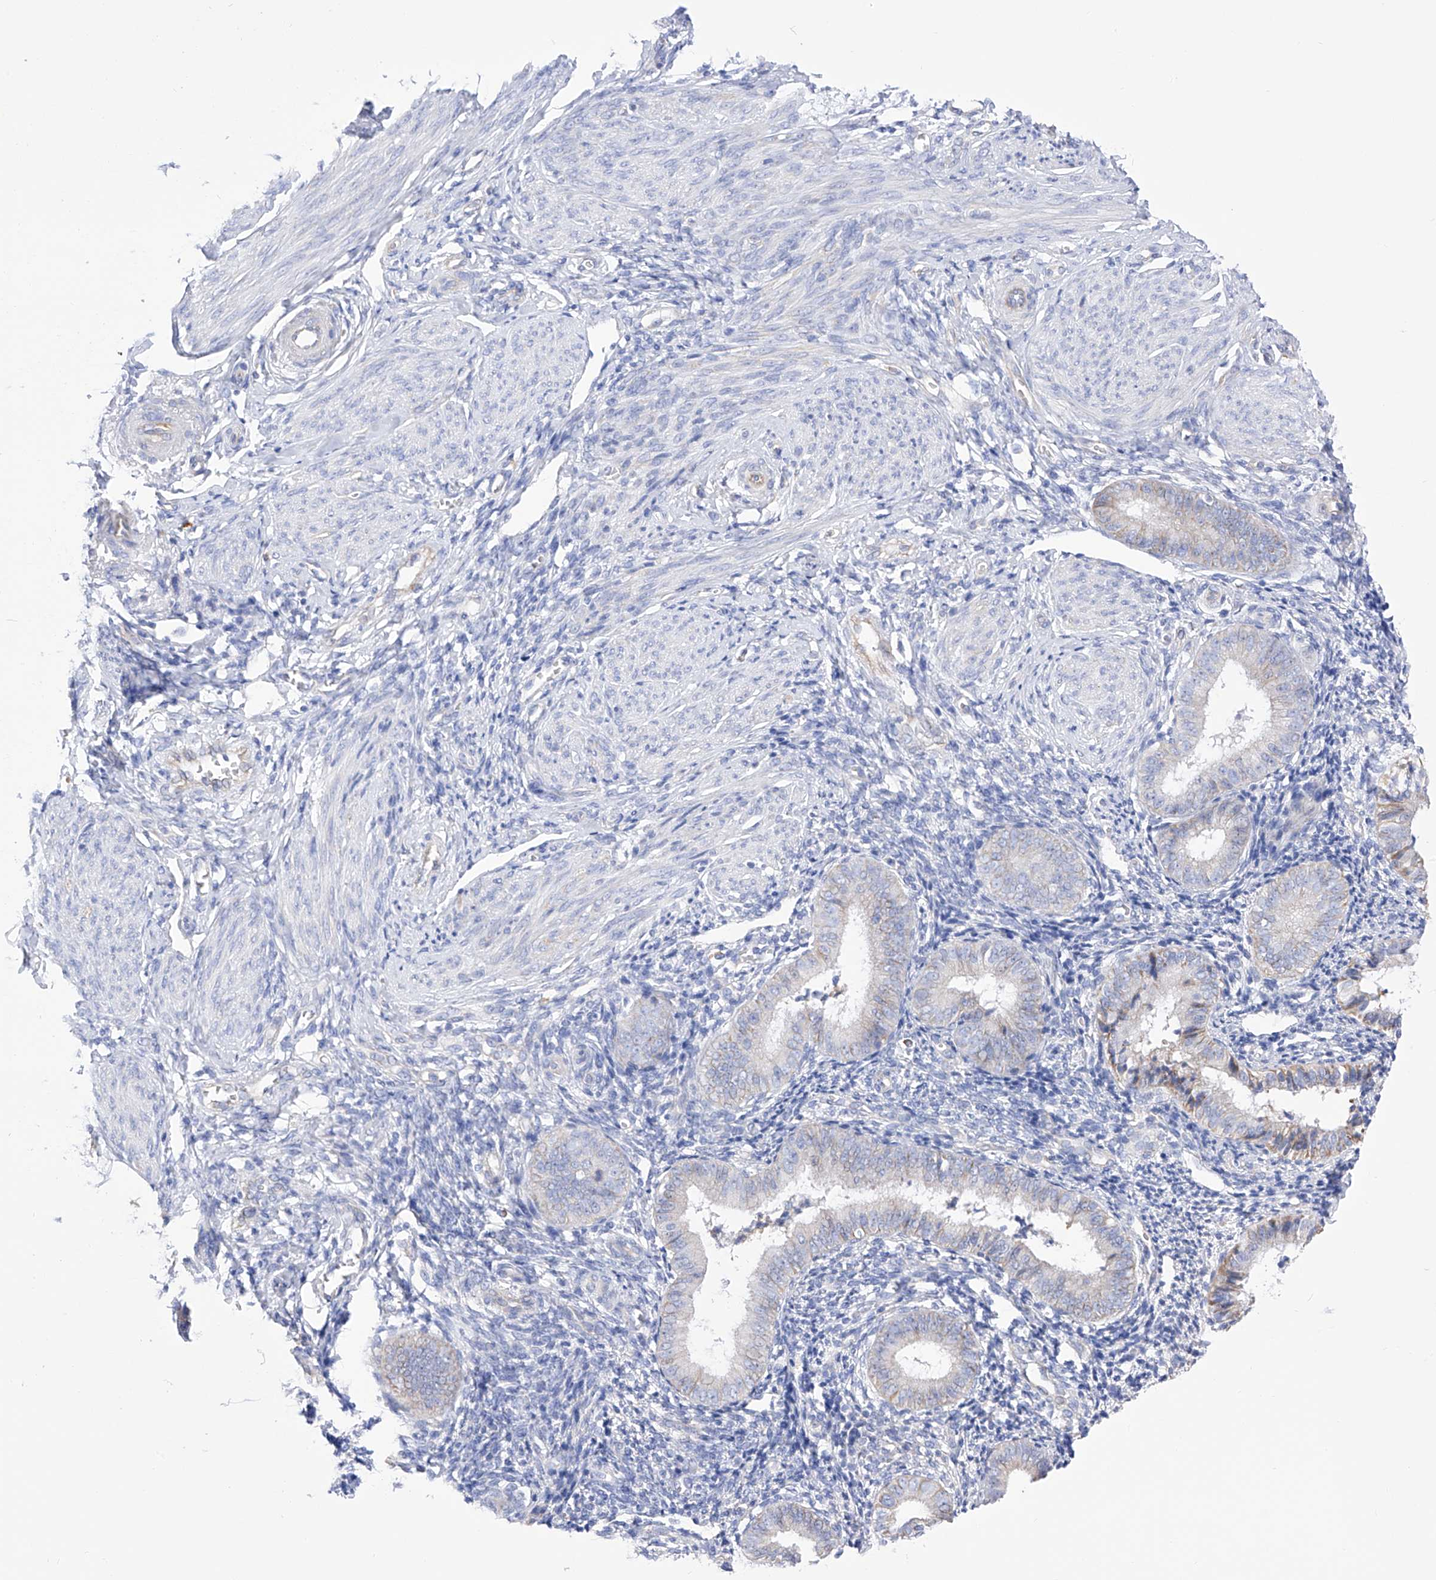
{"staining": {"intensity": "negative", "quantity": "none", "location": "none"}, "tissue": "endometrium", "cell_type": "Cells in endometrial stroma", "image_type": "normal", "snomed": [{"axis": "morphology", "description": "Normal tissue, NOS"}, {"axis": "topography", "description": "Uterus"}, {"axis": "topography", "description": "Endometrium"}], "caption": "IHC of normal human endometrium displays no expression in cells in endometrial stroma.", "gene": "FLG", "patient": {"sex": "female", "age": 48}}